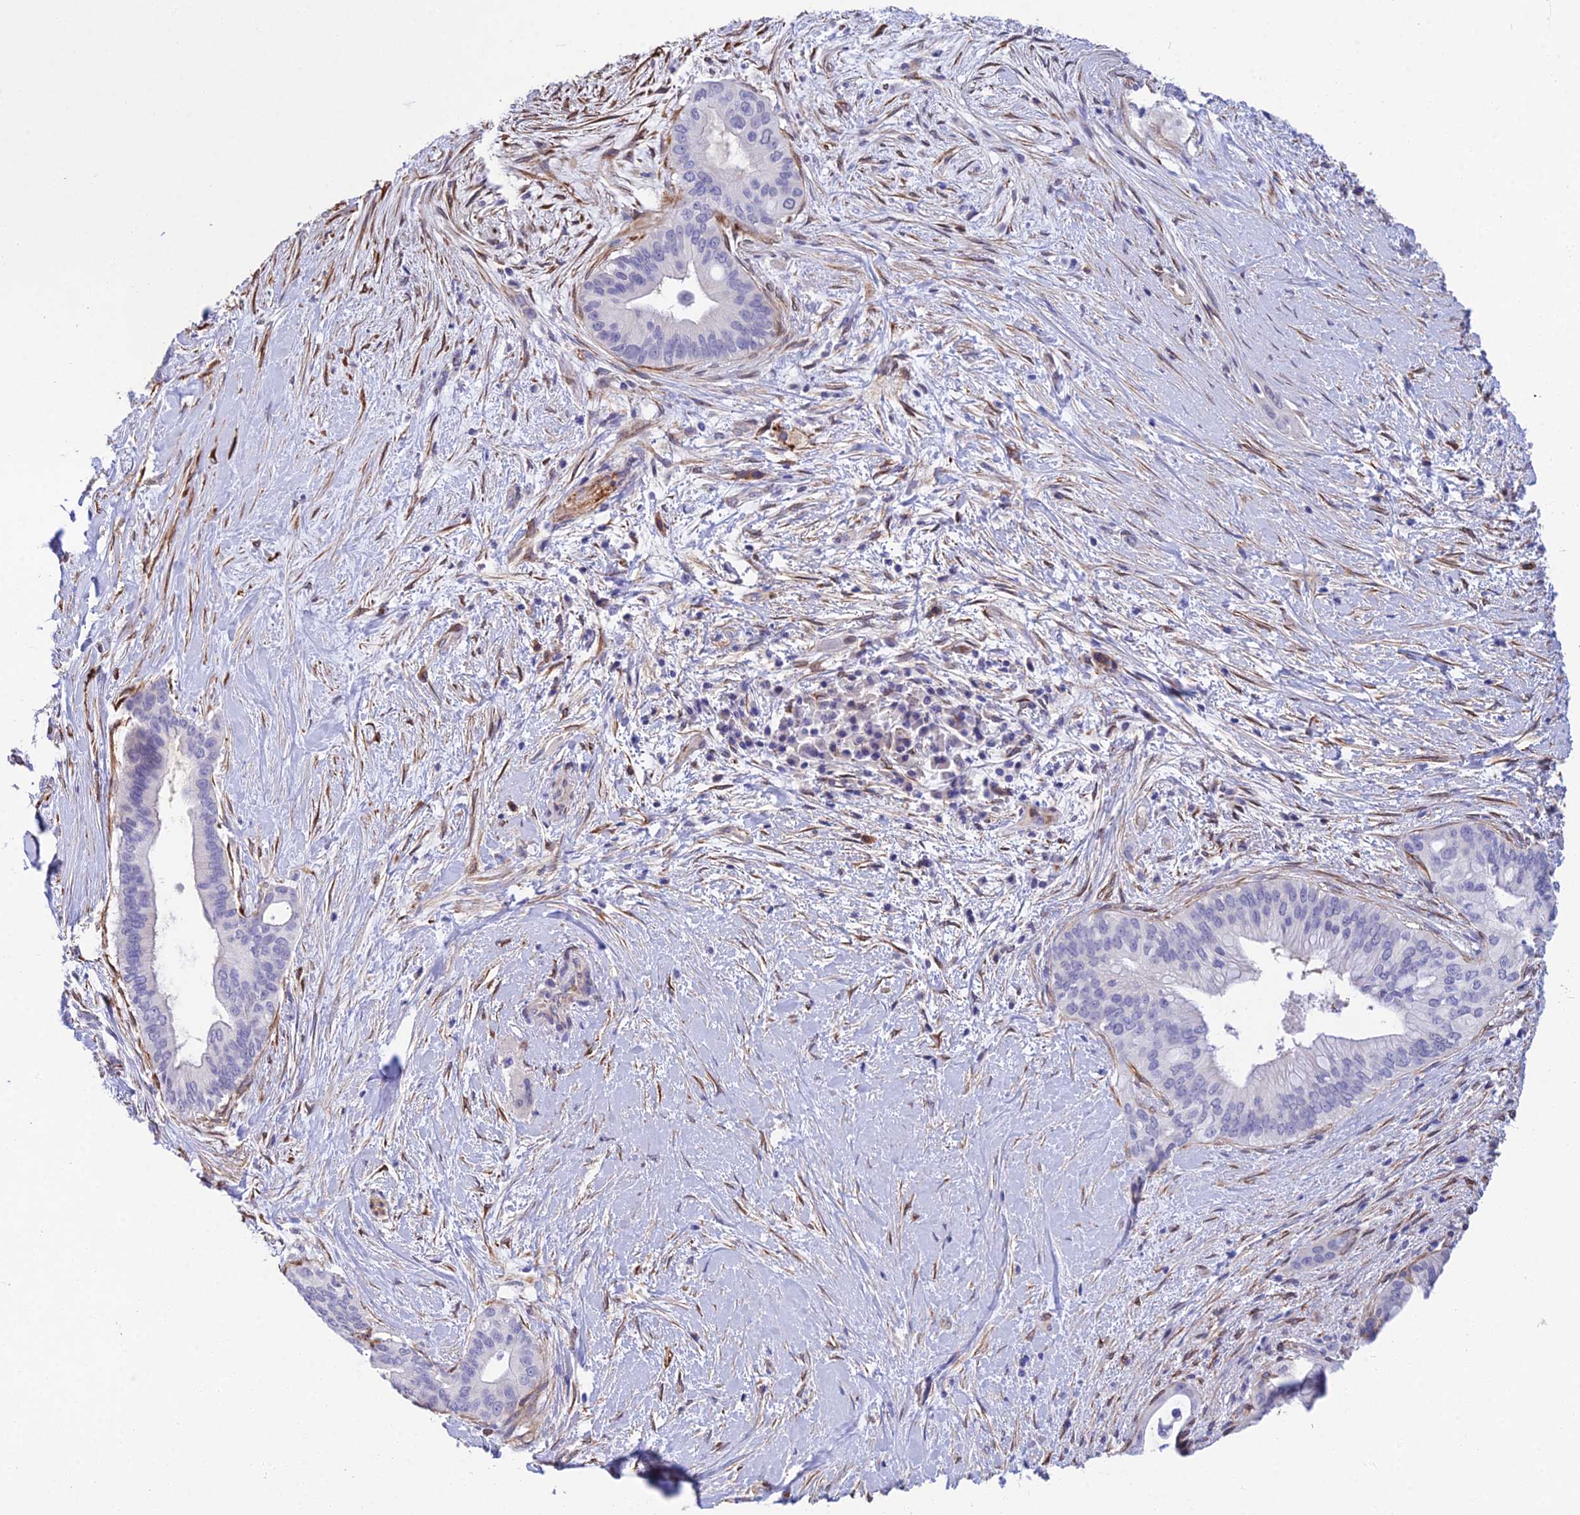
{"staining": {"intensity": "negative", "quantity": "none", "location": "none"}, "tissue": "pancreatic cancer", "cell_type": "Tumor cells", "image_type": "cancer", "snomed": [{"axis": "morphology", "description": "Adenocarcinoma, NOS"}, {"axis": "topography", "description": "Pancreas"}], "caption": "Tumor cells show no significant positivity in pancreatic cancer.", "gene": "MXRA7", "patient": {"sex": "male", "age": 46}}